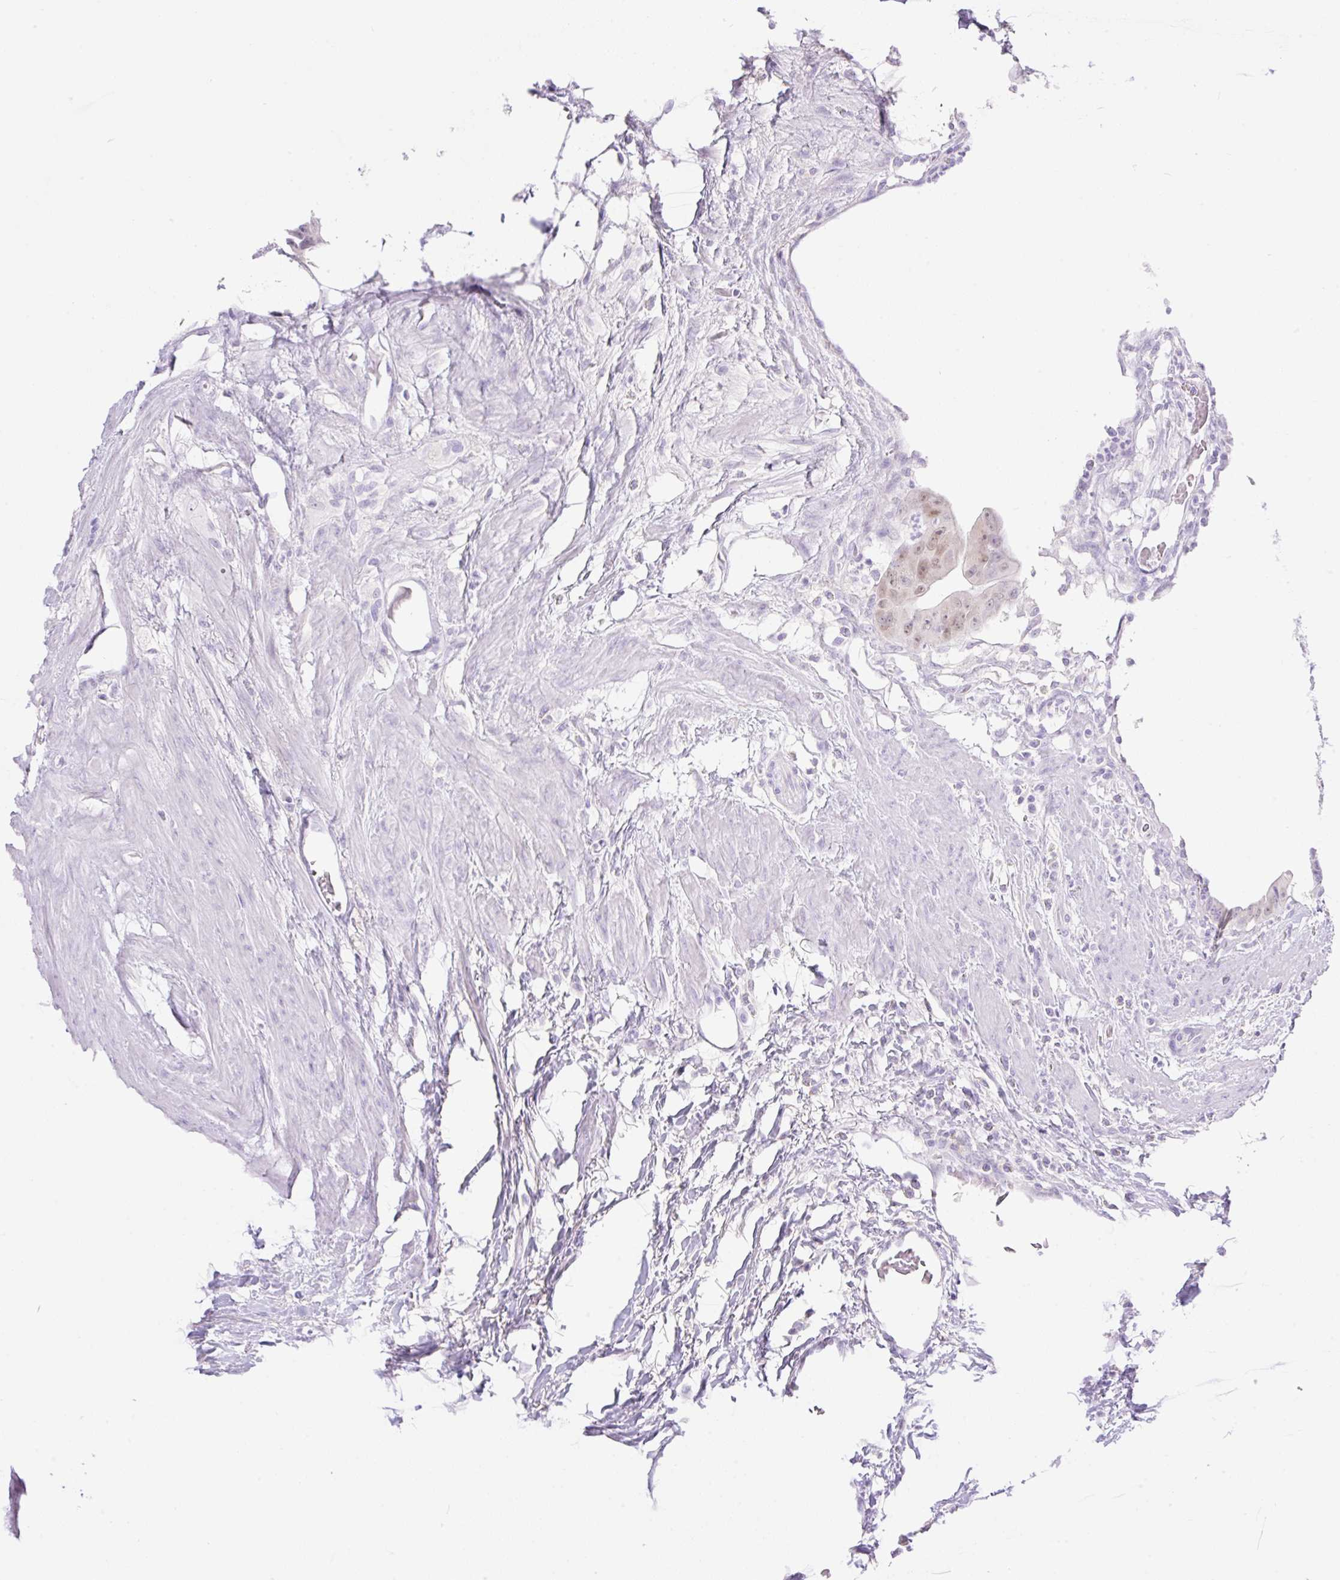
{"staining": {"intensity": "weak", "quantity": ">75%", "location": "nuclear"}, "tissue": "colorectal cancer", "cell_type": "Tumor cells", "image_type": "cancer", "snomed": [{"axis": "morphology", "description": "Adenocarcinoma, NOS"}, {"axis": "topography", "description": "Rectum"}], "caption": "Colorectal cancer stained with immunohistochemistry displays weak nuclear positivity in approximately >75% of tumor cells. The protein of interest is stained brown, and the nuclei are stained in blue (DAB (3,3'-diaminobenzidine) IHC with brightfield microscopy, high magnification).", "gene": "CDX1", "patient": {"sex": "male", "age": 78}}